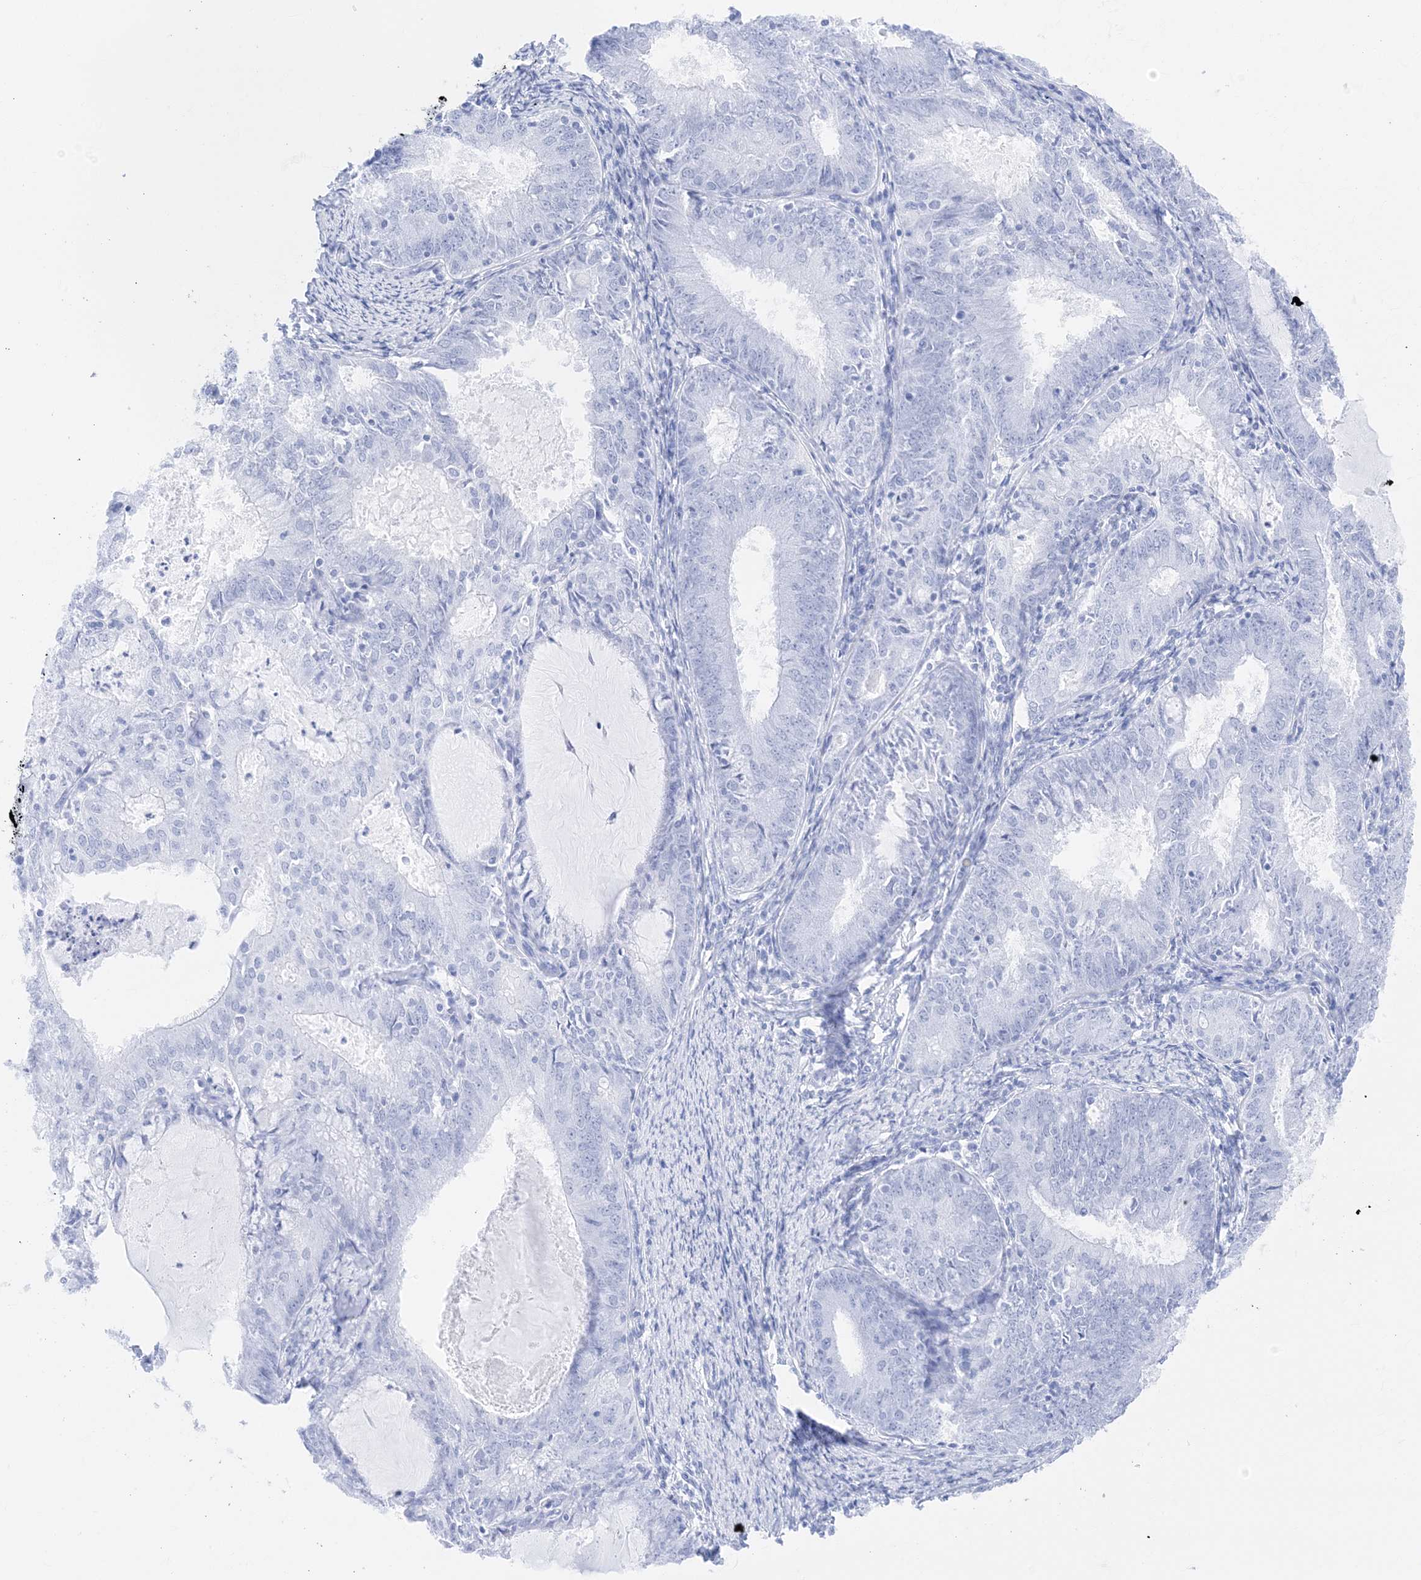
{"staining": {"intensity": "negative", "quantity": "none", "location": "none"}, "tissue": "endometrial cancer", "cell_type": "Tumor cells", "image_type": "cancer", "snomed": [{"axis": "morphology", "description": "Adenocarcinoma, NOS"}, {"axis": "topography", "description": "Endometrium"}], "caption": "Immunohistochemistry (IHC) of endometrial adenocarcinoma reveals no staining in tumor cells.", "gene": "MUC17", "patient": {"sex": "female", "age": 57}}